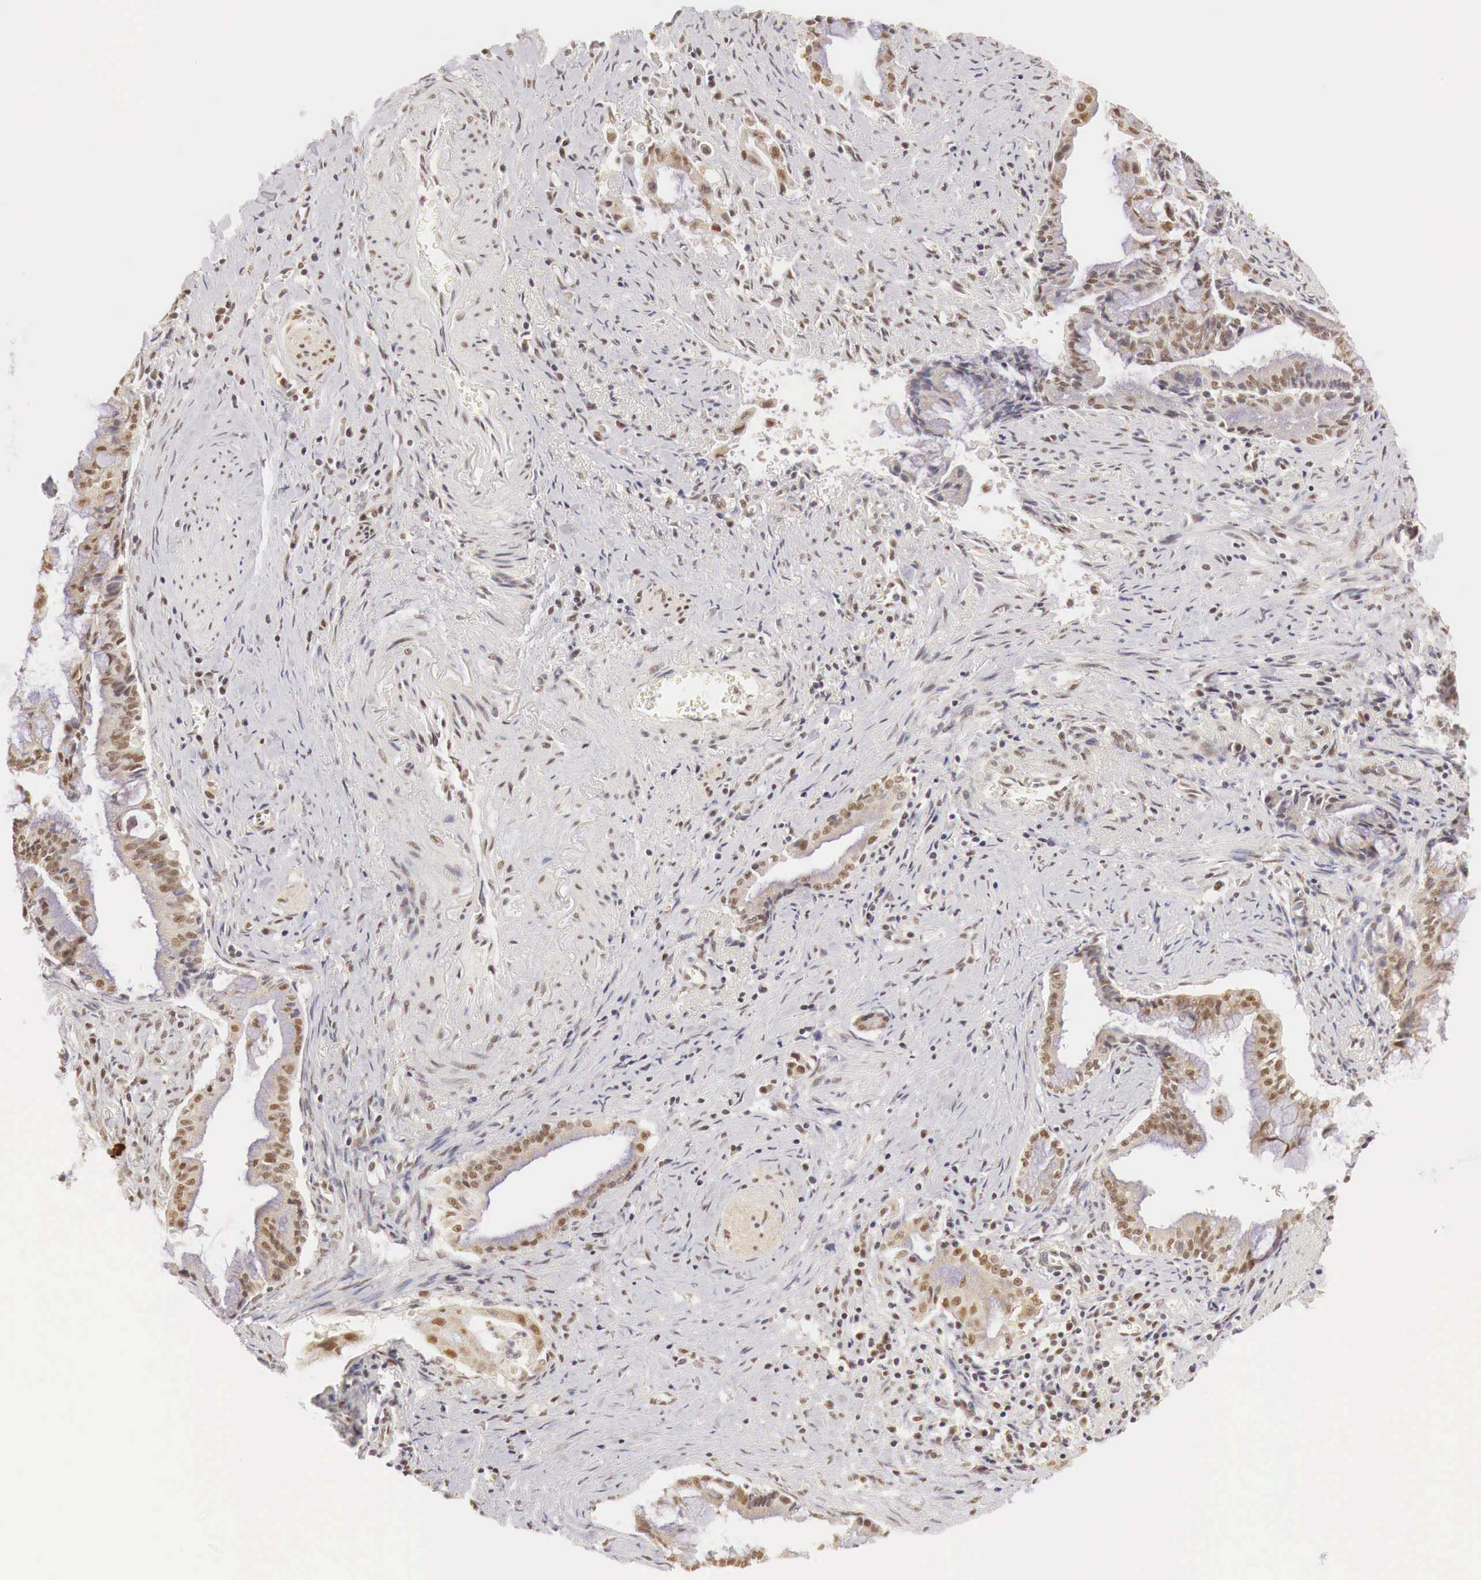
{"staining": {"intensity": "weak", "quantity": ">75%", "location": "cytoplasmic/membranous,nuclear"}, "tissue": "pancreatic cancer", "cell_type": "Tumor cells", "image_type": "cancer", "snomed": [{"axis": "morphology", "description": "Adenocarcinoma, NOS"}, {"axis": "topography", "description": "Pancreas"}], "caption": "Tumor cells reveal low levels of weak cytoplasmic/membranous and nuclear positivity in approximately >75% of cells in adenocarcinoma (pancreatic). (IHC, brightfield microscopy, high magnification).", "gene": "GPKOW", "patient": {"sex": "male", "age": 59}}